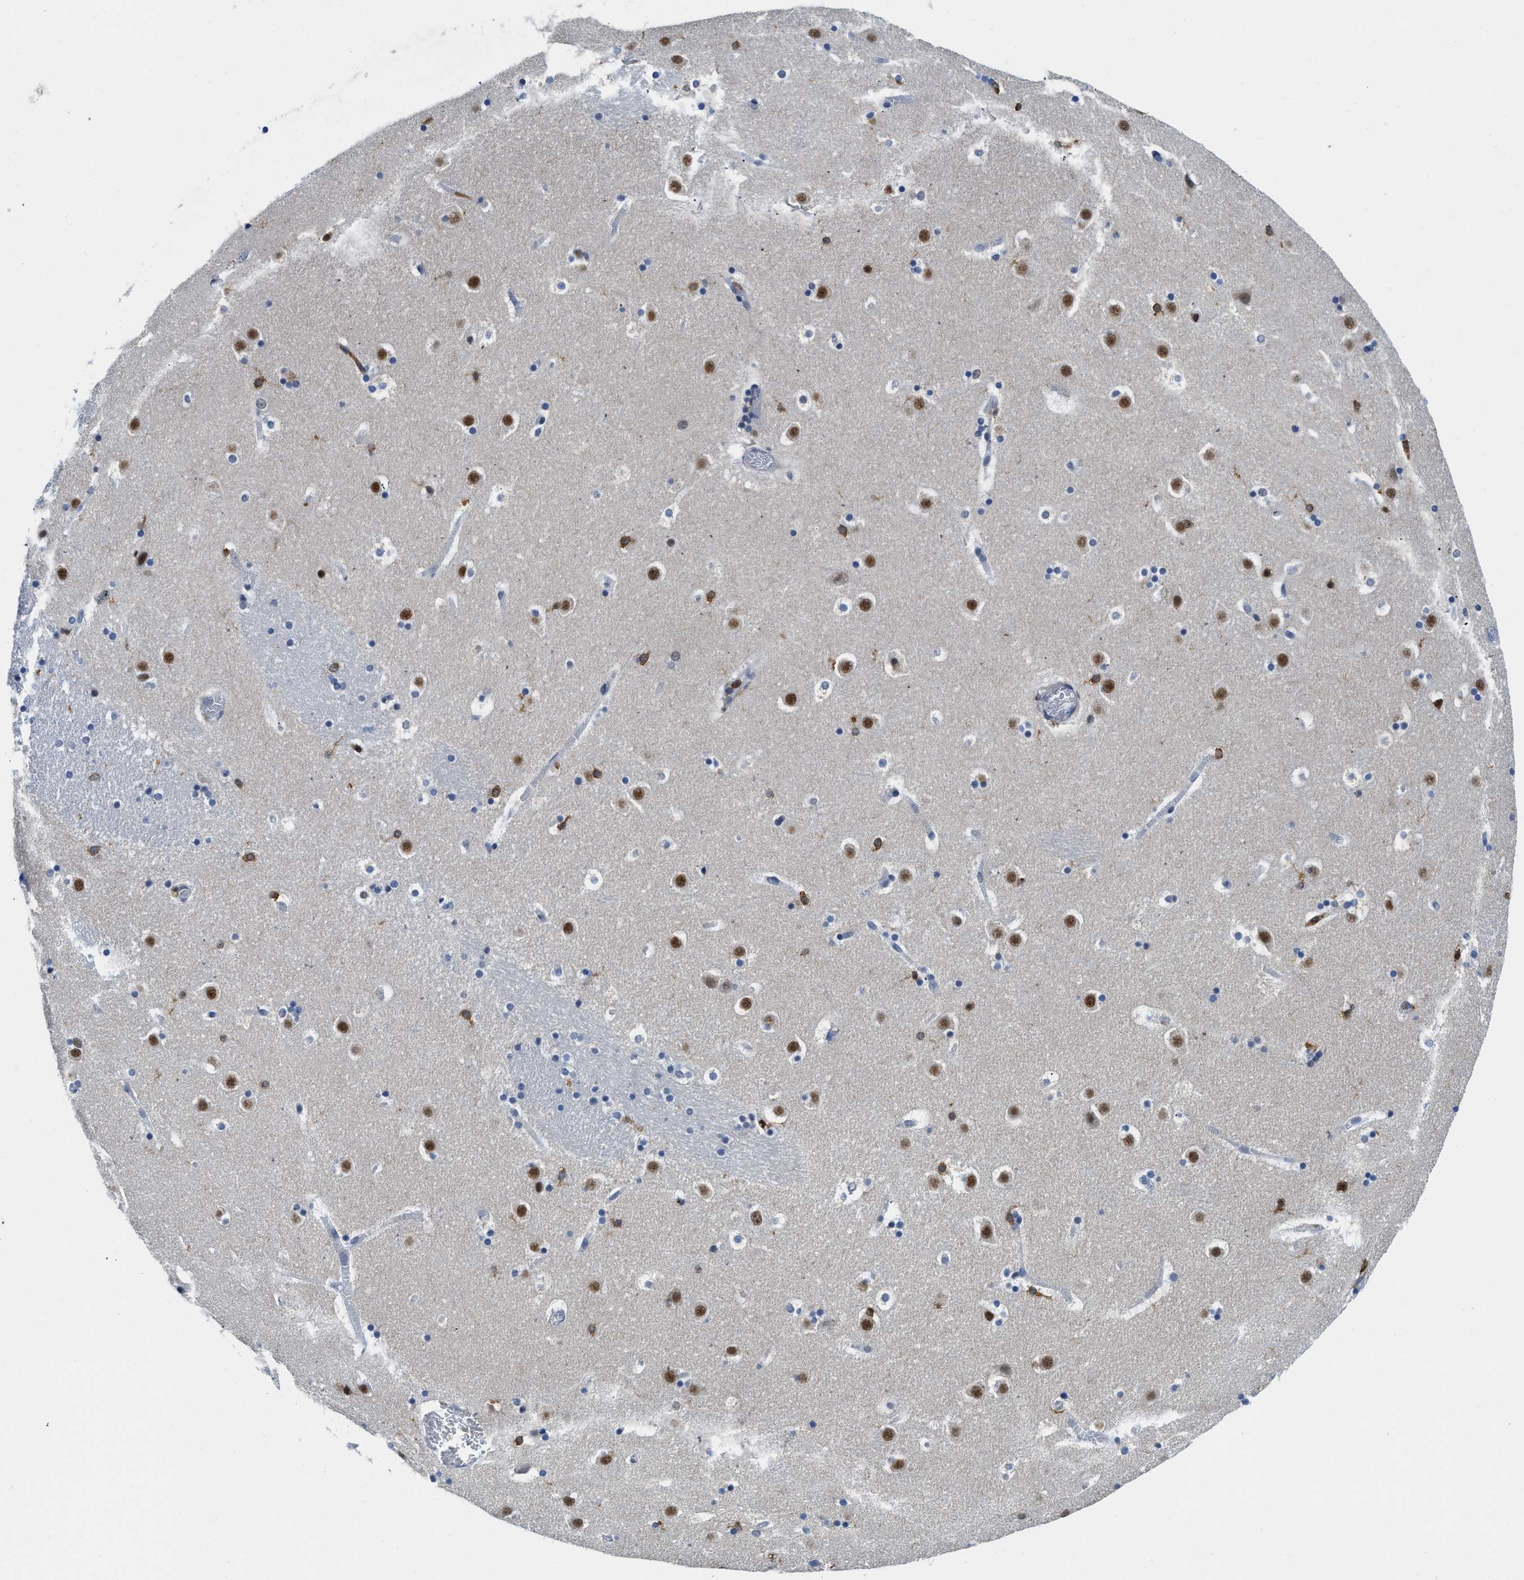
{"staining": {"intensity": "moderate", "quantity": "<25%", "location": "cytoplasmic/membranous"}, "tissue": "caudate", "cell_type": "Glial cells", "image_type": "normal", "snomed": [{"axis": "morphology", "description": "Normal tissue, NOS"}, {"axis": "topography", "description": "Lateral ventricle wall"}], "caption": "Protein expression analysis of normal human caudate reveals moderate cytoplasmic/membranous positivity in approximately <25% of glial cells. (DAB (3,3'-diaminobenzidine) IHC with brightfield microscopy, high magnification).", "gene": "FAM151A", "patient": {"sex": "male", "age": 45}}